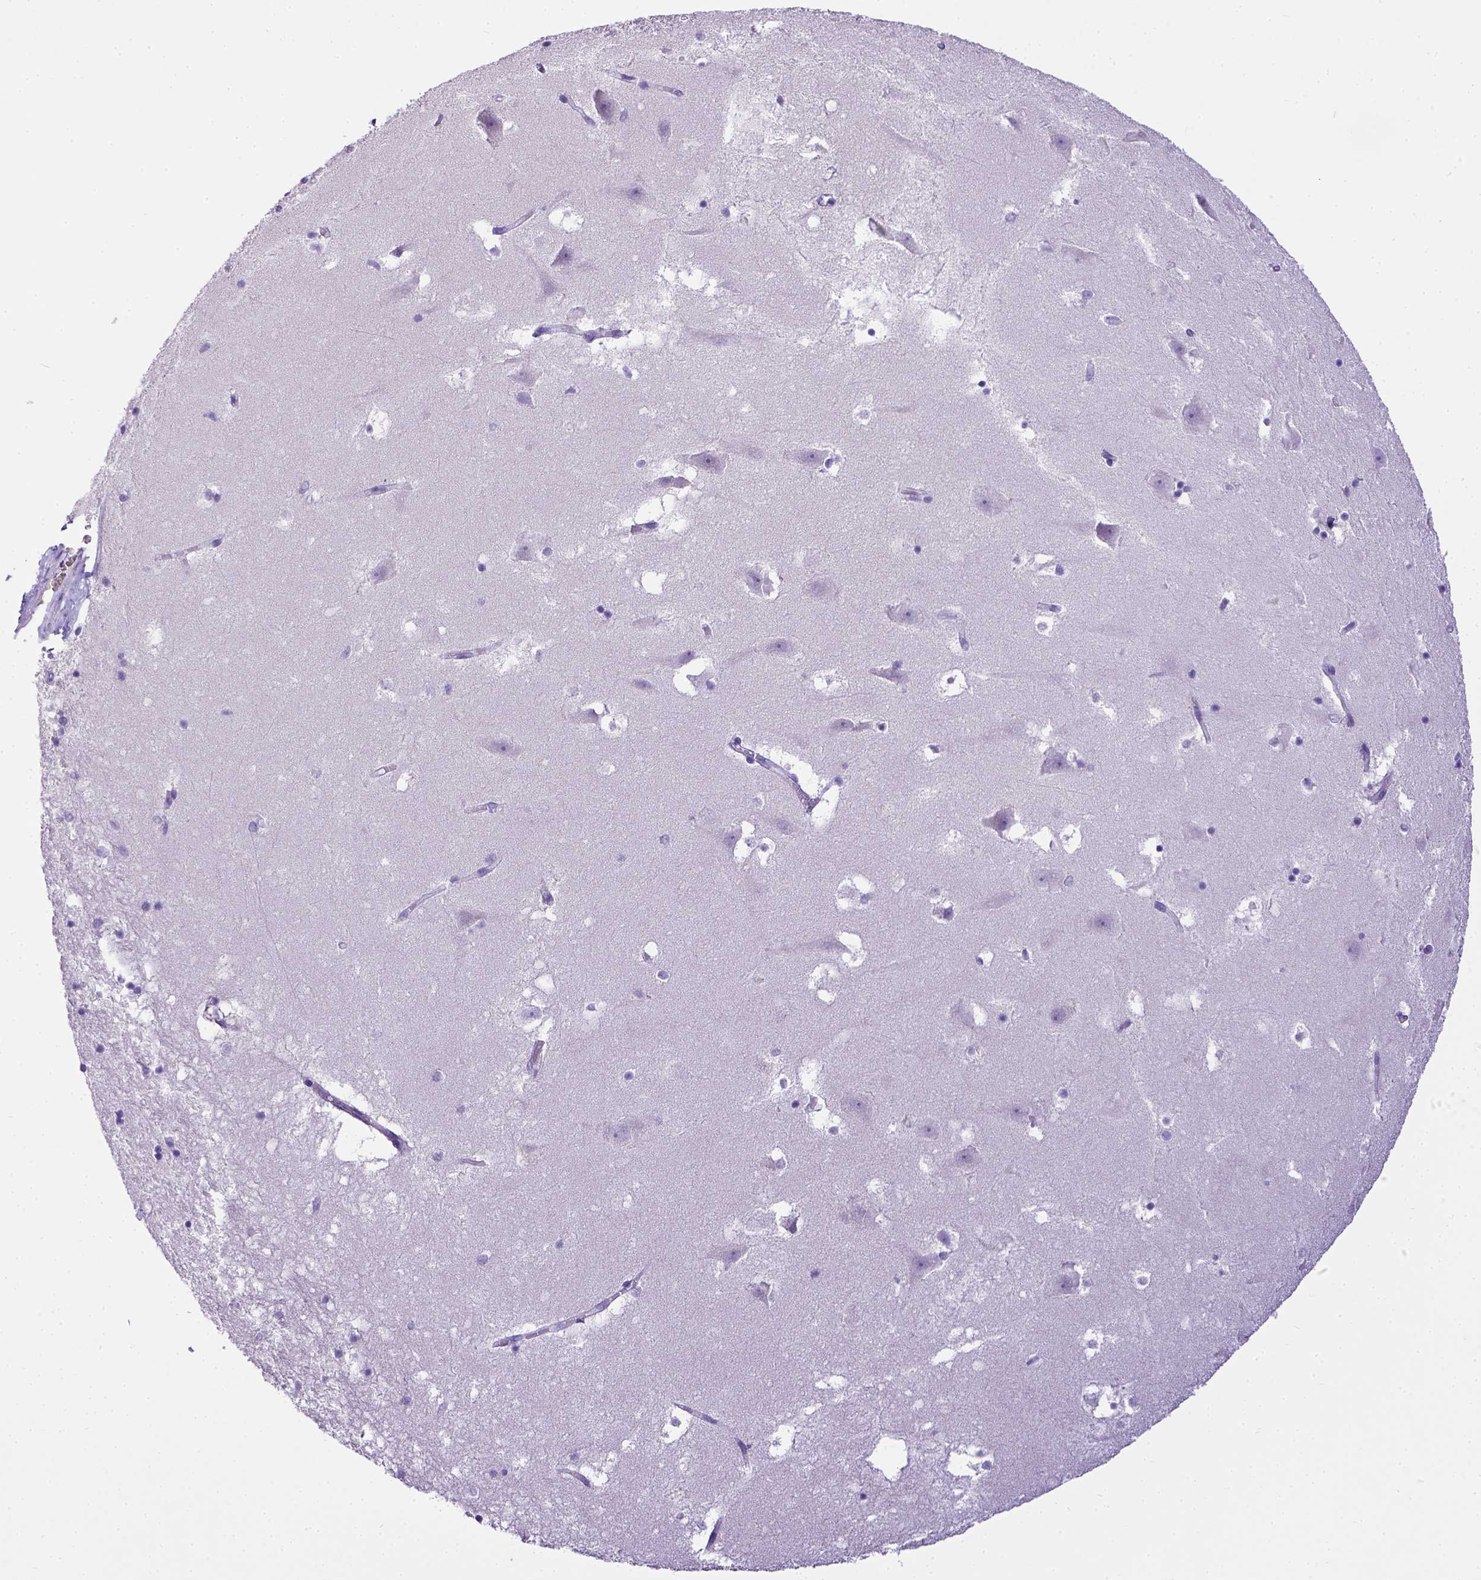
{"staining": {"intensity": "negative", "quantity": "none", "location": "none"}, "tissue": "hippocampus", "cell_type": "Glial cells", "image_type": "normal", "snomed": [{"axis": "morphology", "description": "Normal tissue, NOS"}, {"axis": "topography", "description": "Hippocampus"}], "caption": "Glial cells show no significant protein positivity in normal hippocampus. (Stains: DAB IHC with hematoxylin counter stain, Microscopy: brightfield microscopy at high magnification).", "gene": "CD3E", "patient": {"sex": "male", "age": 58}}